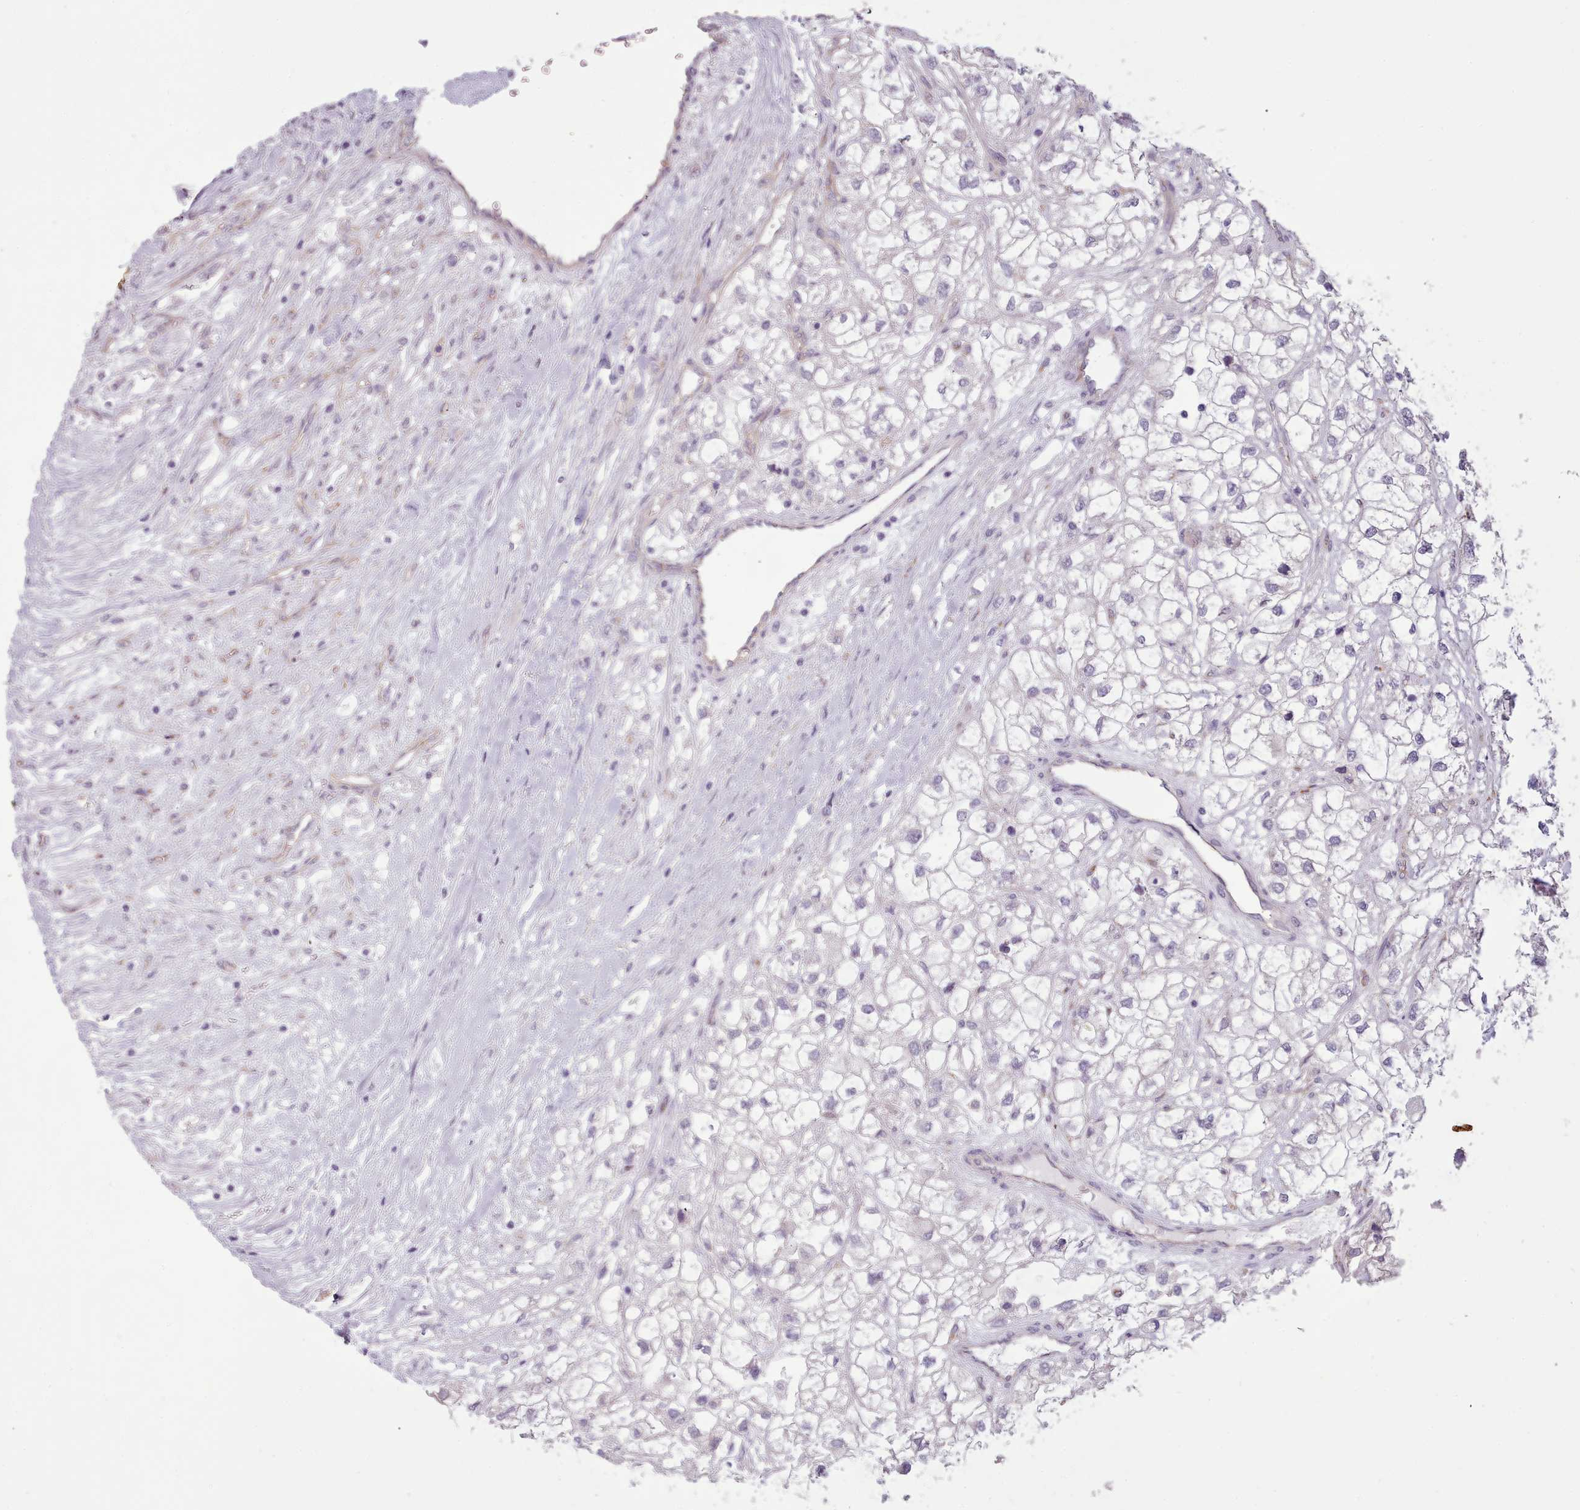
{"staining": {"intensity": "negative", "quantity": "none", "location": "none"}, "tissue": "renal cancer", "cell_type": "Tumor cells", "image_type": "cancer", "snomed": [{"axis": "morphology", "description": "Adenocarcinoma, NOS"}, {"axis": "topography", "description": "Kidney"}], "caption": "Immunohistochemical staining of human adenocarcinoma (renal) displays no significant expression in tumor cells.", "gene": "PLD4", "patient": {"sex": "male", "age": 59}}